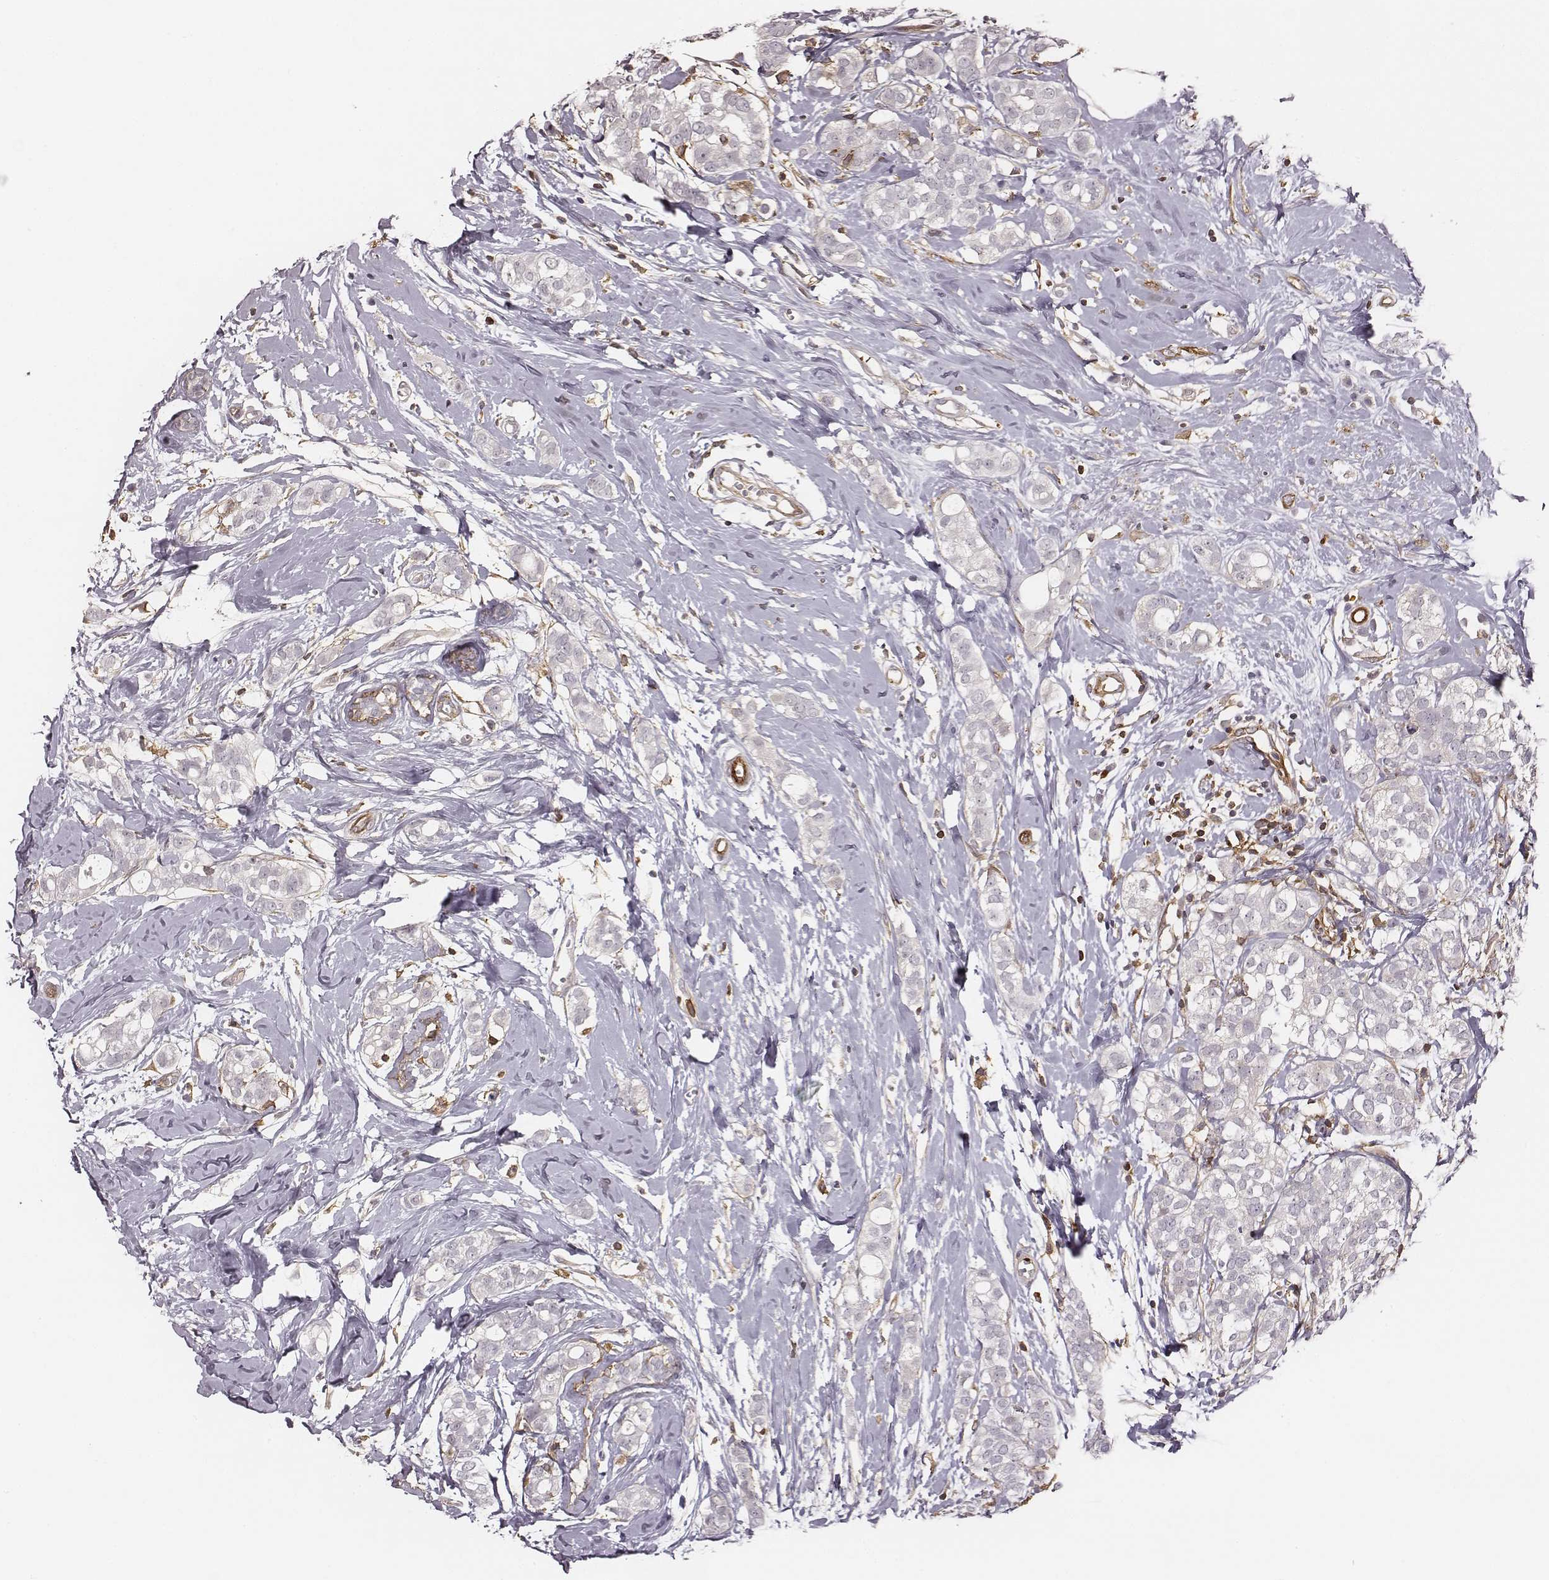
{"staining": {"intensity": "negative", "quantity": "none", "location": "none"}, "tissue": "breast cancer", "cell_type": "Tumor cells", "image_type": "cancer", "snomed": [{"axis": "morphology", "description": "Duct carcinoma"}, {"axis": "topography", "description": "Breast"}], "caption": "Protein analysis of breast cancer (infiltrating ductal carcinoma) shows no significant staining in tumor cells.", "gene": "ZYX", "patient": {"sex": "female", "age": 40}}